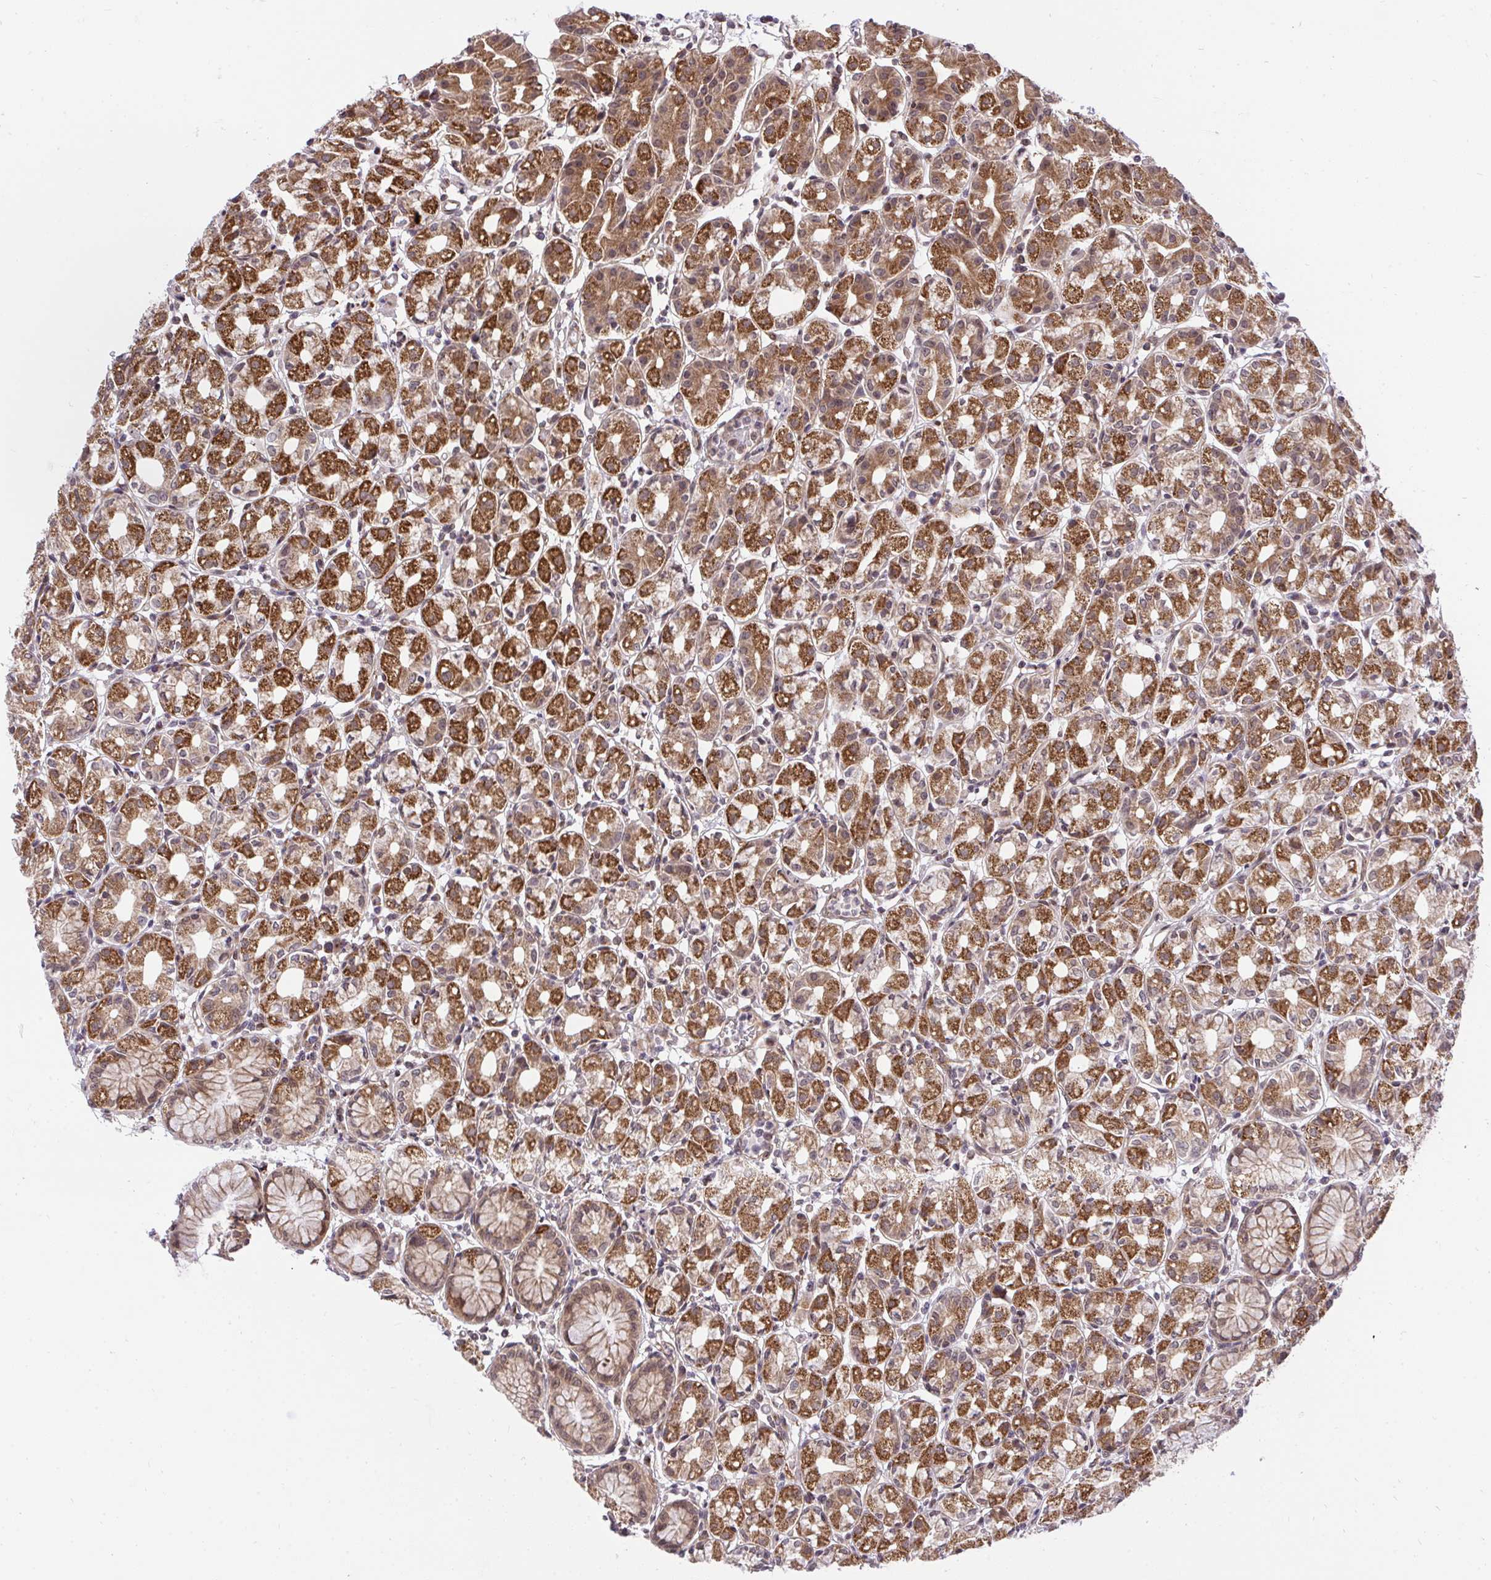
{"staining": {"intensity": "strong", "quantity": "25%-75%", "location": "cytoplasmic/membranous"}, "tissue": "stomach", "cell_type": "Glandular cells", "image_type": "normal", "snomed": [{"axis": "morphology", "description": "Normal tissue, NOS"}, {"axis": "topography", "description": "Stomach"}], "caption": "Protein analysis of unremarkable stomach demonstrates strong cytoplasmic/membranous expression in approximately 25%-75% of glandular cells. (Brightfield microscopy of DAB IHC at high magnification).", "gene": "ERI1", "patient": {"sex": "female", "age": 57}}